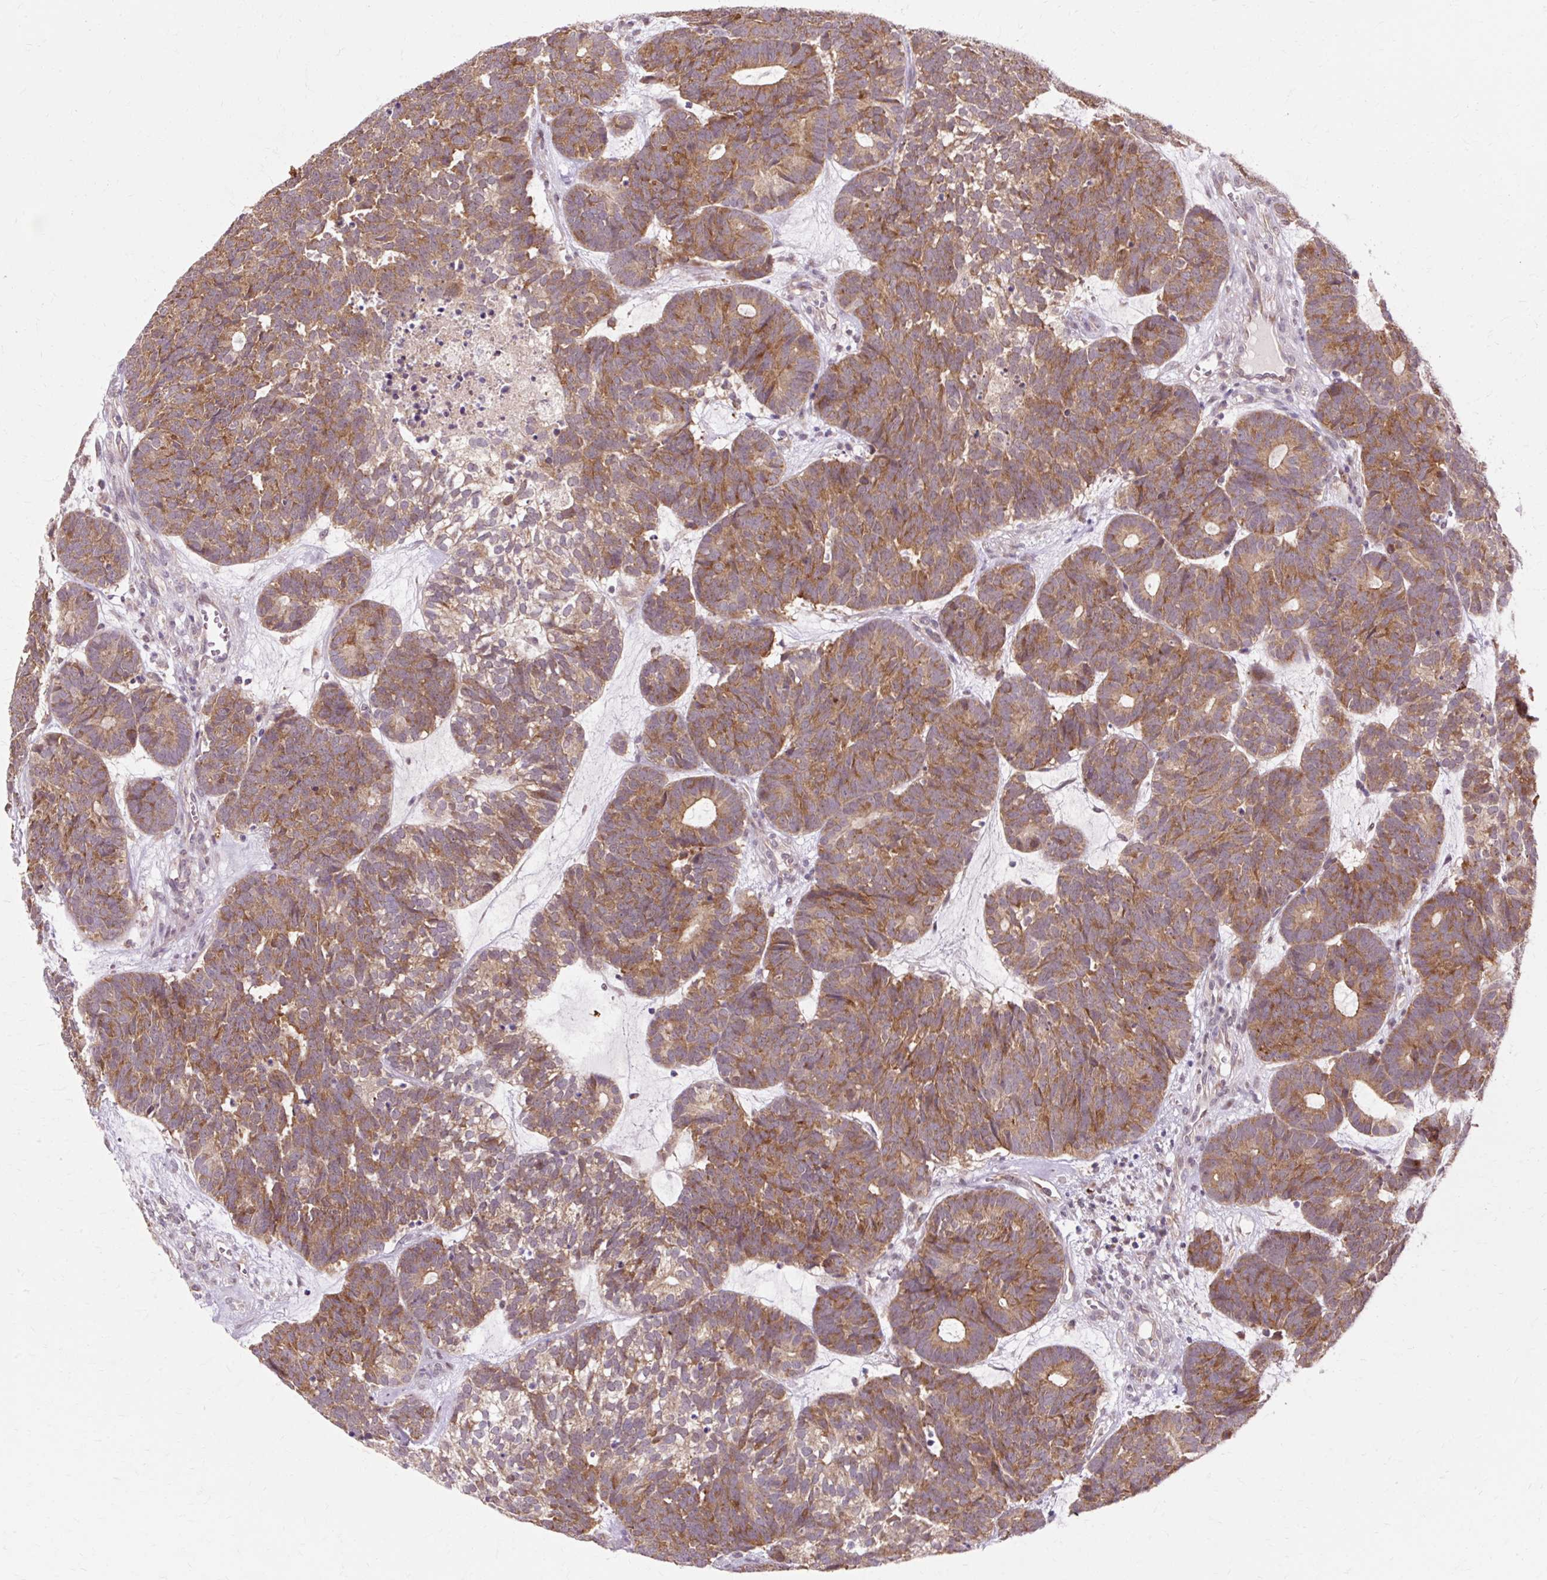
{"staining": {"intensity": "moderate", "quantity": ">75%", "location": "cytoplasmic/membranous"}, "tissue": "head and neck cancer", "cell_type": "Tumor cells", "image_type": "cancer", "snomed": [{"axis": "morphology", "description": "Adenocarcinoma, NOS"}, {"axis": "topography", "description": "Head-Neck"}], "caption": "Head and neck cancer (adenocarcinoma) was stained to show a protein in brown. There is medium levels of moderate cytoplasmic/membranous positivity in approximately >75% of tumor cells. (brown staining indicates protein expression, while blue staining denotes nuclei).", "gene": "GEMIN2", "patient": {"sex": "female", "age": 81}}